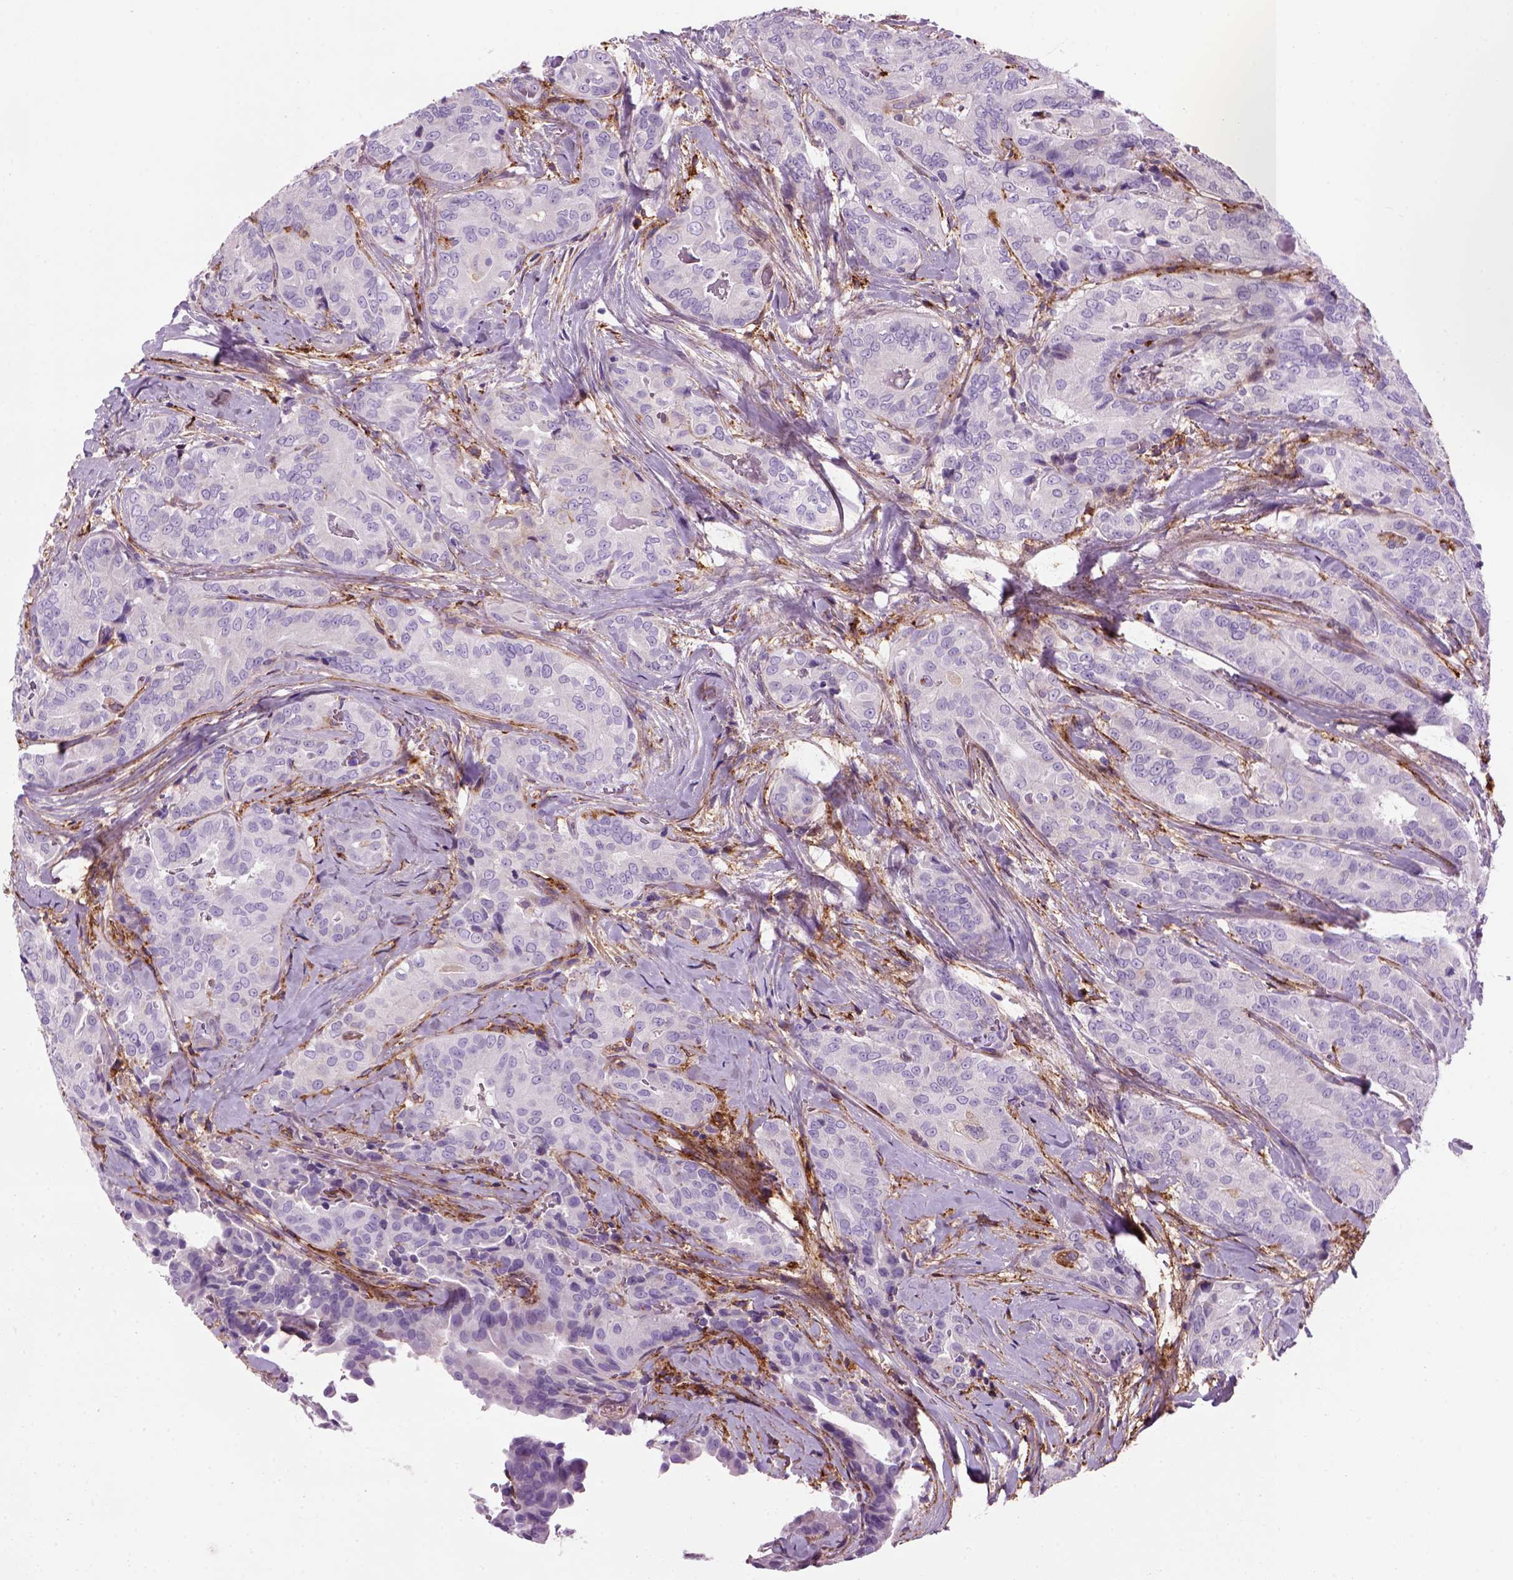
{"staining": {"intensity": "negative", "quantity": "none", "location": "none"}, "tissue": "thyroid cancer", "cell_type": "Tumor cells", "image_type": "cancer", "snomed": [{"axis": "morphology", "description": "Papillary adenocarcinoma, NOS"}, {"axis": "topography", "description": "Thyroid gland"}], "caption": "Thyroid papillary adenocarcinoma stained for a protein using immunohistochemistry (IHC) exhibits no staining tumor cells.", "gene": "MARCKS", "patient": {"sex": "male", "age": 61}}